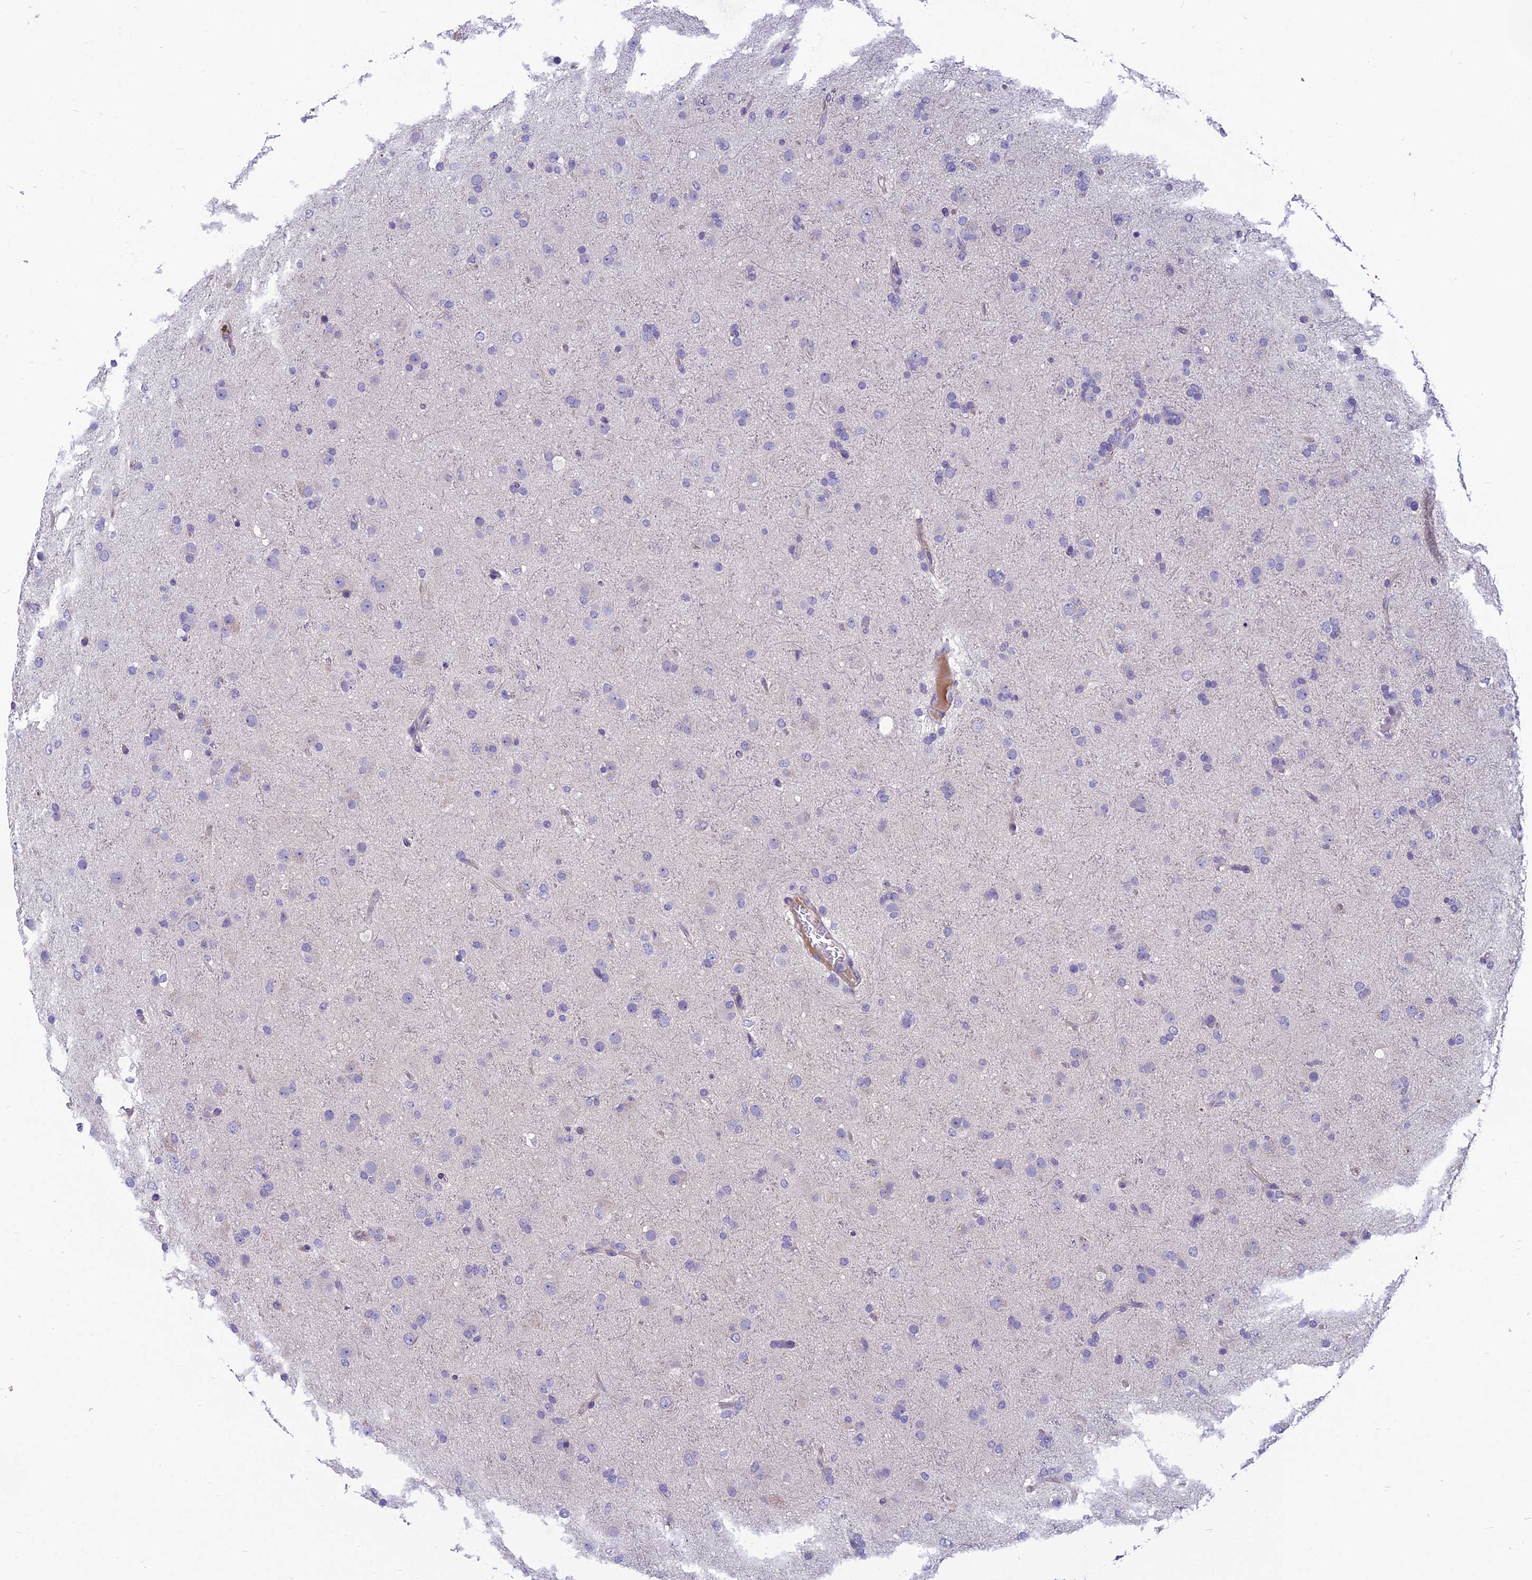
{"staining": {"intensity": "negative", "quantity": "none", "location": "none"}, "tissue": "glioma", "cell_type": "Tumor cells", "image_type": "cancer", "snomed": [{"axis": "morphology", "description": "Glioma, malignant, Low grade"}, {"axis": "topography", "description": "Brain"}], "caption": "Immunohistochemistry (IHC) image of neoplastic tissue: human glioma stained with DAB (3,3'-diaminobenzidine) shows no significant protein expression in tumor cells.", "gene": "RBM41", "patient": {"sex": "male", "age": 65}}